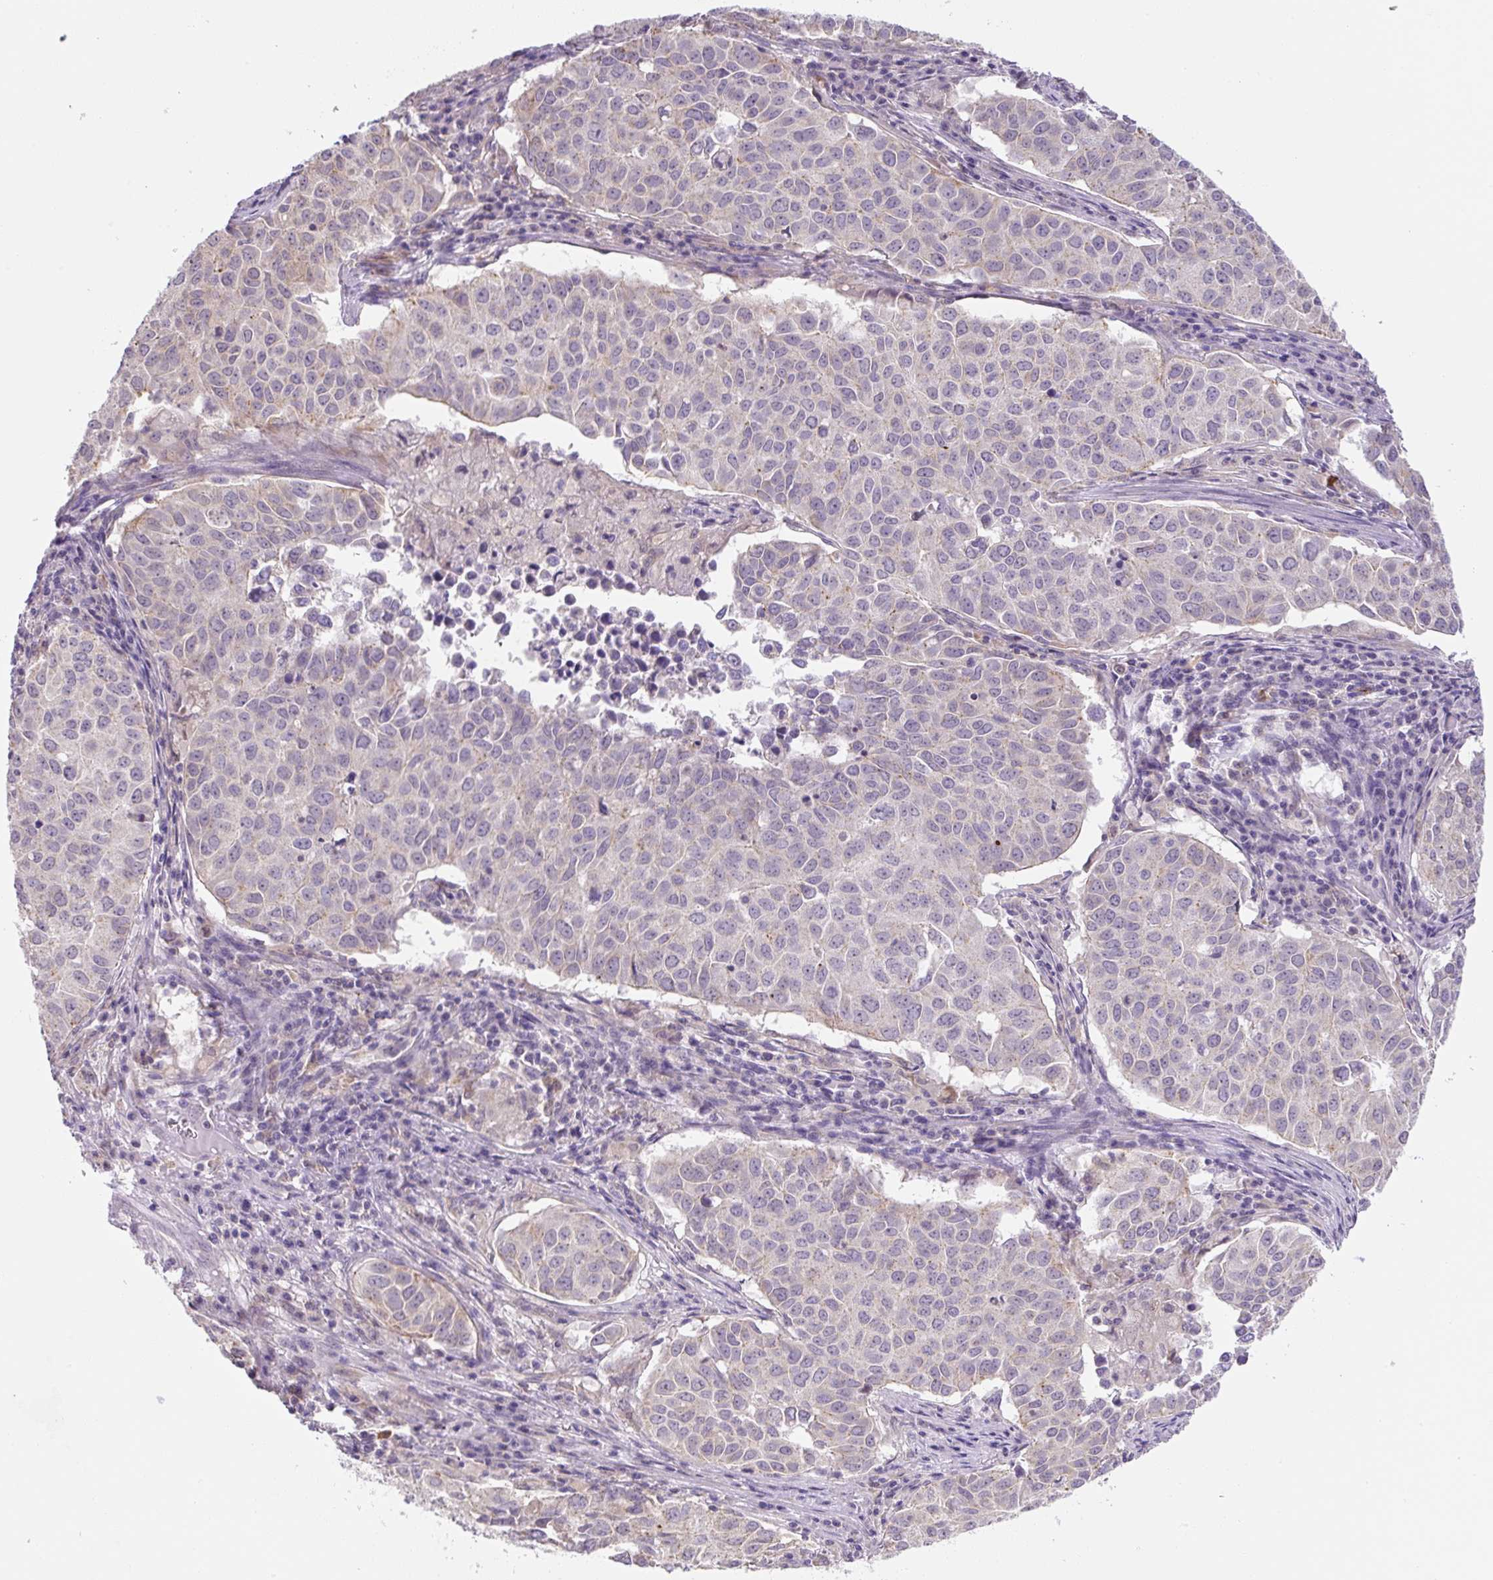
{"staining": {"intensity": "weak", "quantity": "<25%", "location": "cytoplasmic/membranous"}, "tissue": "lung cancer", "cell_type": "Tumor cells", "image_type": "cancer", "snomed": [{"axis": "morphology", "description": "Adenocarcinoma, NOS"}, {"axis": "topography", "description": "Lung"}], "caption": "The micrograph displays no staining of tumor cells in adenocarcinoma (lung).", "gene": "PLA2G4A", "patient": {"sex": "female", "age": 50}}